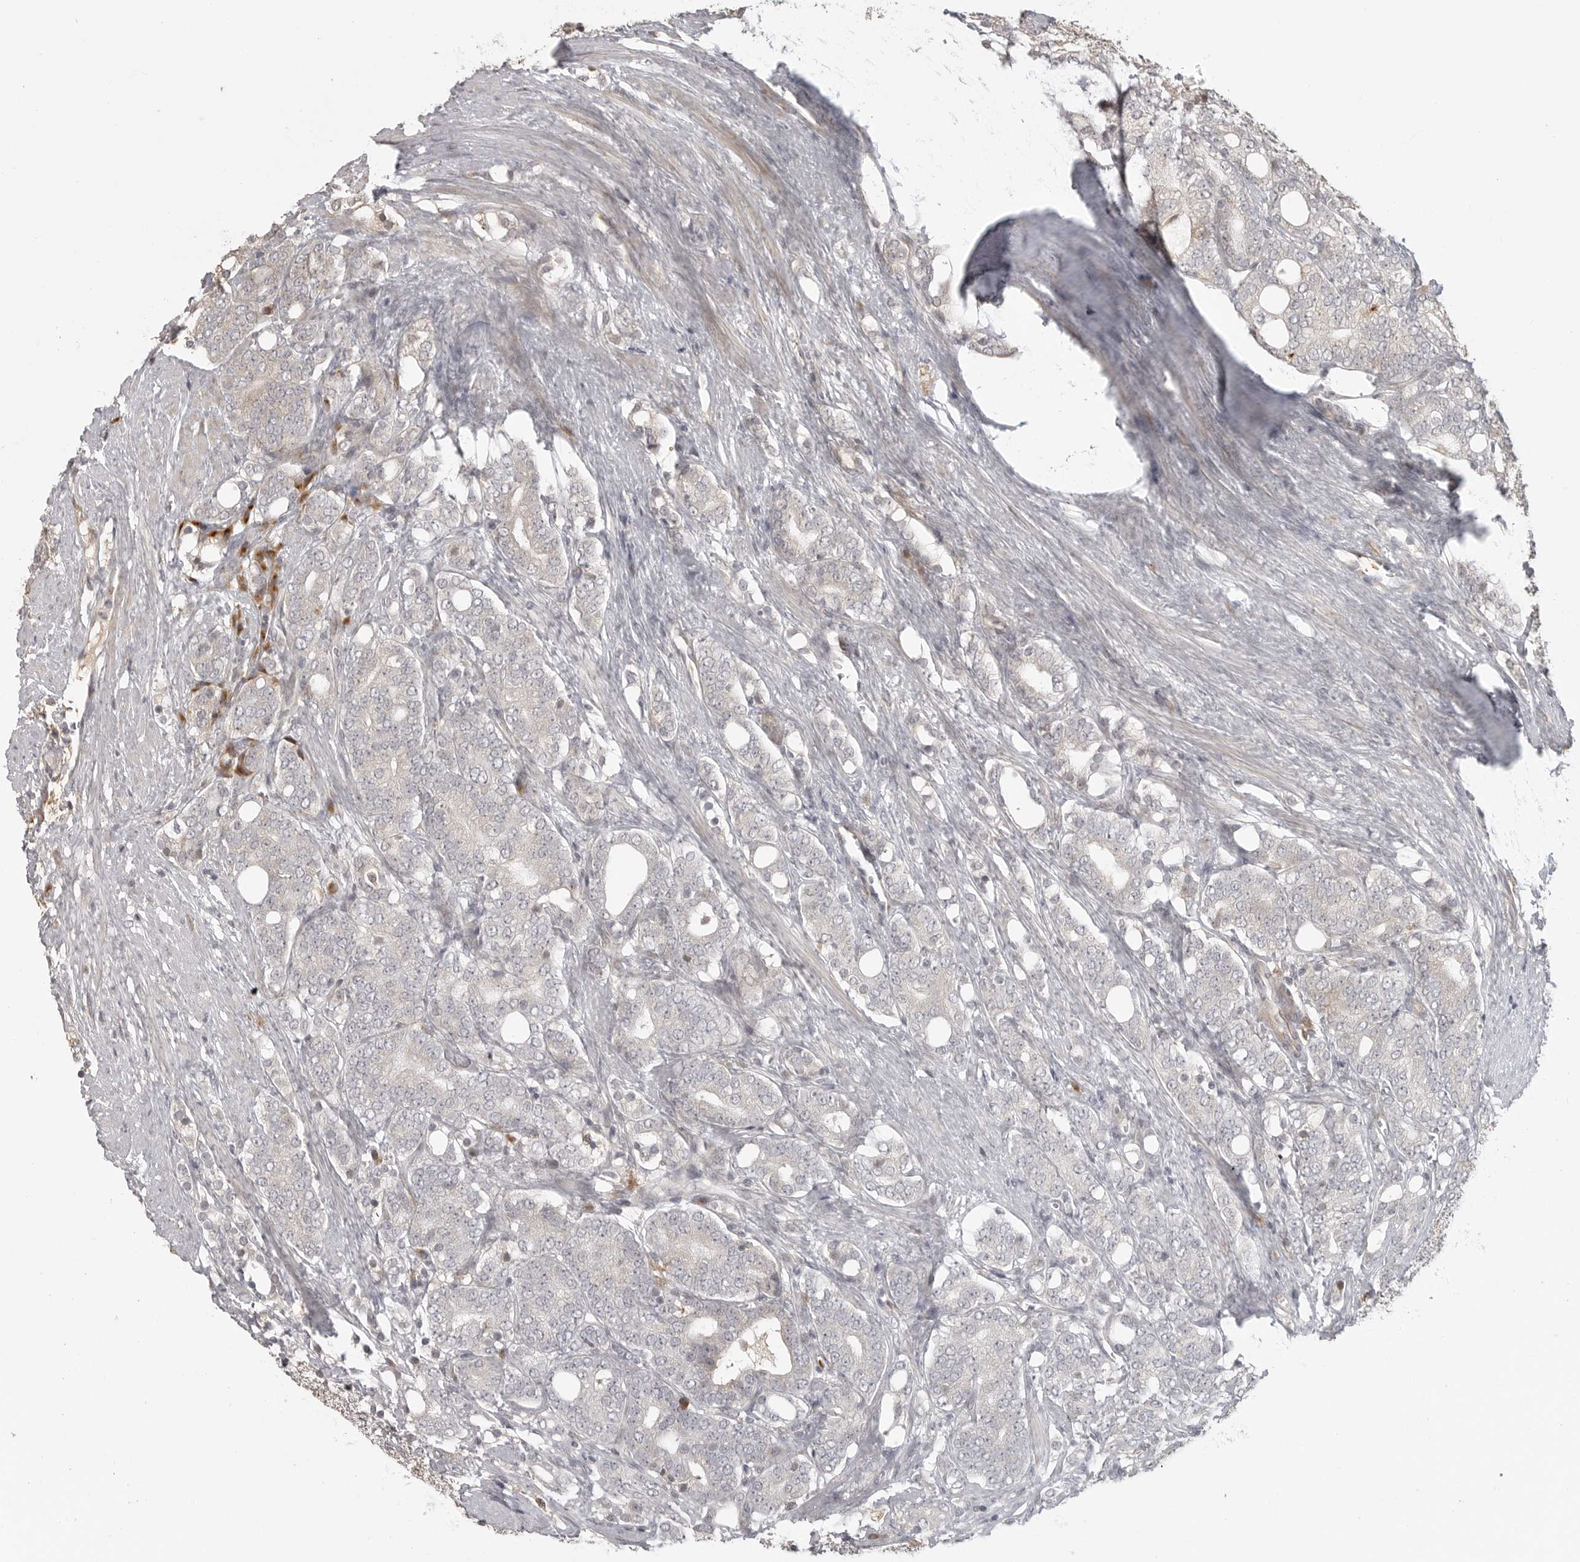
{"staining": {"intensity": "negative", "quantity": "none", "location": "none"}, "tissue": "prostate cancer", "cell_type": "Tumor cells", "image_type": "cancer", "snomed": [{"axis": "morphology", "description": "Adenocarcinoma, High grade"}, {"axis": "topography", "description": "Prostate"}], "caption": "Tumor cells are negative for brown protein staining in prostate high-grade adenocarcinoma. The staining was performed using DAB (3,3'-diaminobenzidine) to visualize the protein expression in brown, while the nuclei were stained in blue with hematoxylin (Magnification: 20x).", "gene": "IDO1", "patient": {"sex": "male", "age": 57}}